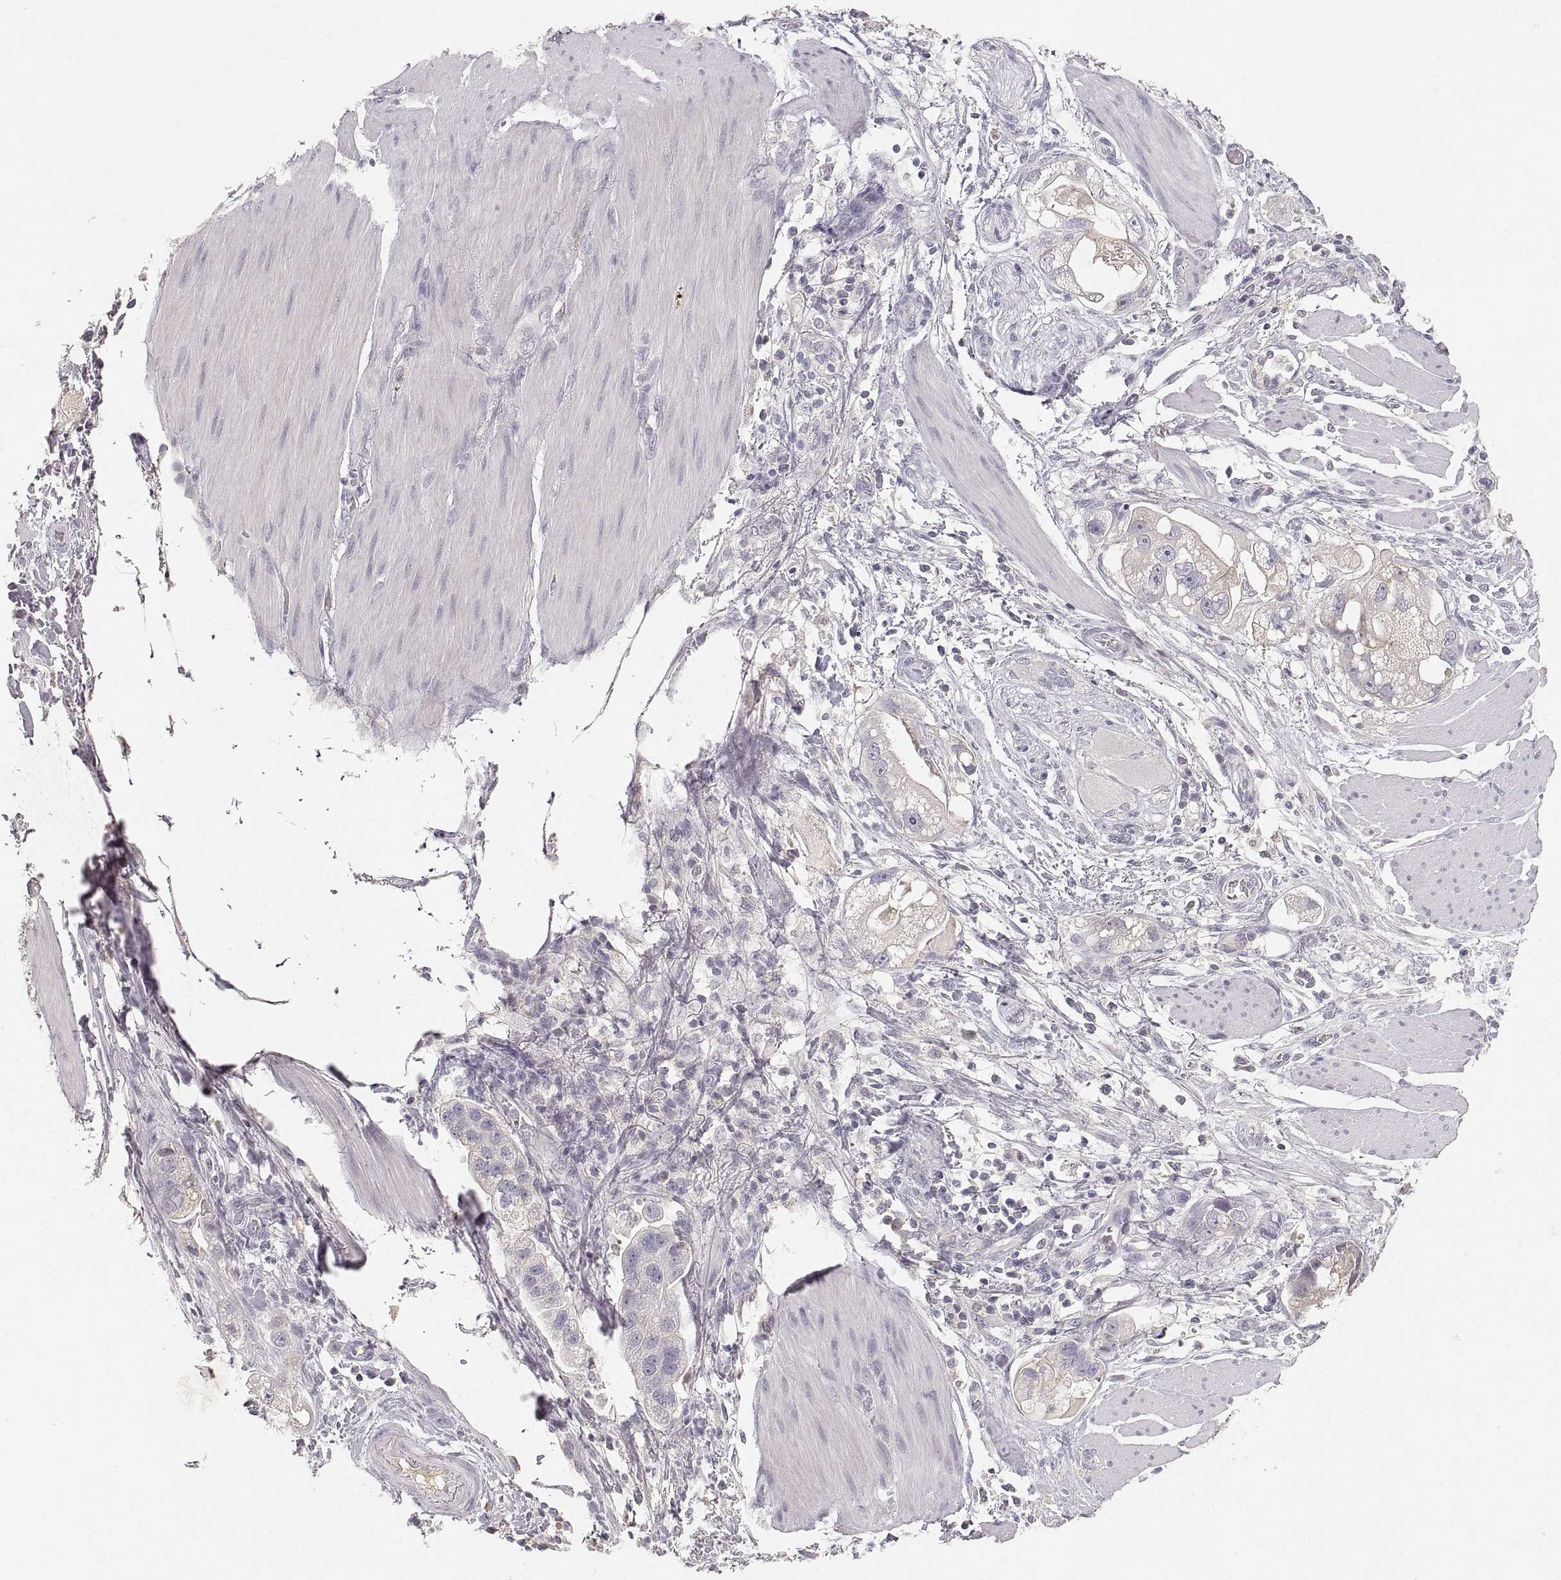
{"staining": {"intensity": "negative", "quantity": "none", "location": "none"}, "tissue": "stomach cancer", "cell_type": "Tumor cells", "image_type": "cancer", "snomed": [{"axis": "morphology", "description": "Adenocarcinoma, NOS"}, {"axis": "topography", "description": "Stomach"}], "caption": "The IHC histopathology image has no significant staining in tumor cells of stomach adenocarcinoma tissue.", "gene": "RUNDC3A", "patient": {"sex": "male", "age": 59}}